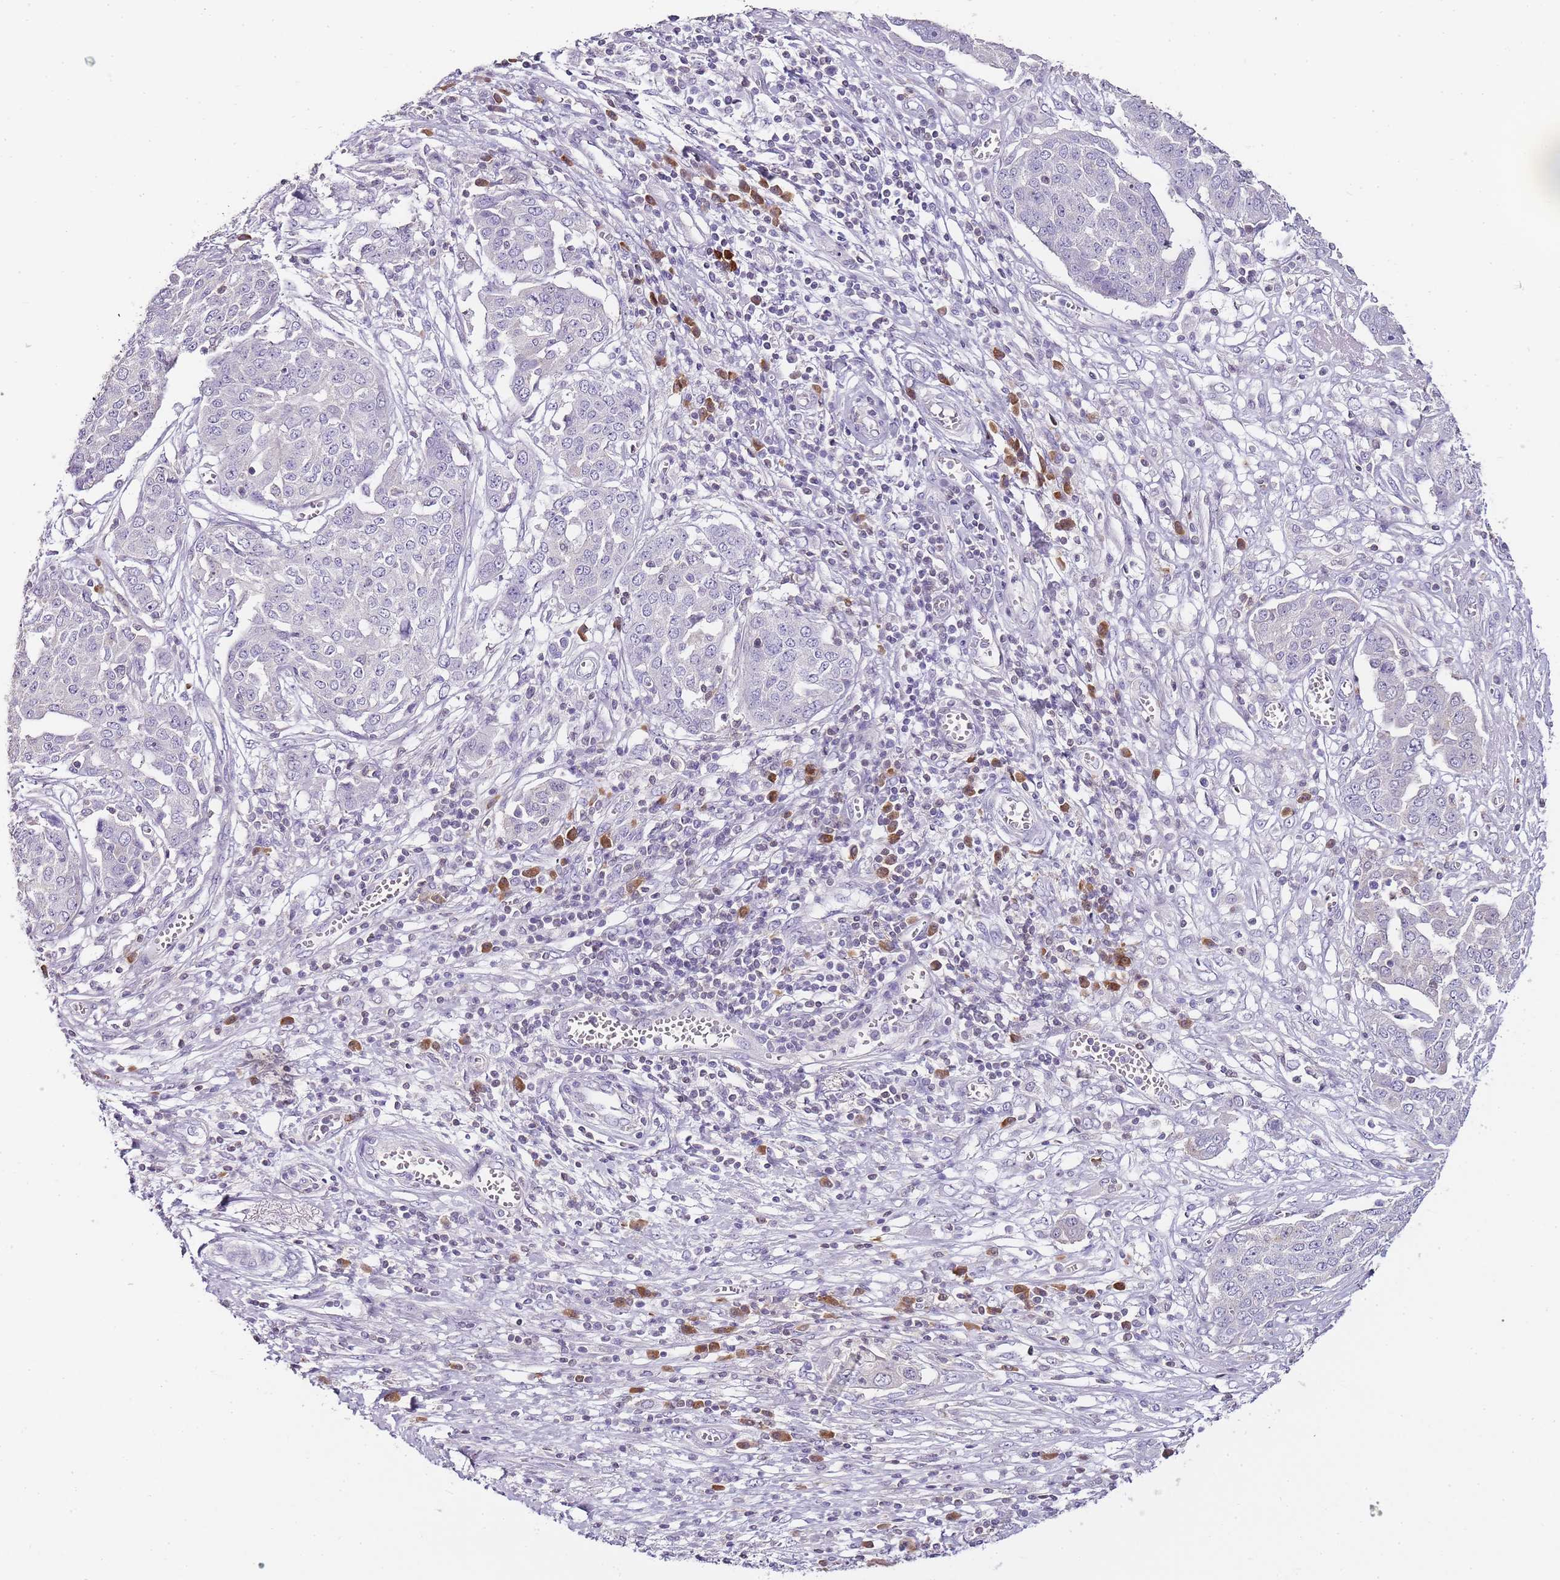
{"staining": {"intensity": "negative", "quantity": "none", "location": "none"}, "tissue": "ovarian cancer", "cell_type": "Tumor cells", "image_type": "cancer", "snomed": [{"axis": "morphology", "description": "Cystadenocarcinoma, serous, NOS"}, {"axis": "topography", "description": "Soft tissue"}, {"axis": "topography", "description": "Ovary"}], "caption": "The histopathology image displays no significant expression in tumor cells of ovarian cancer.", "gene": "ZBP1", "patient": {"sex": "female", "age": 57}}